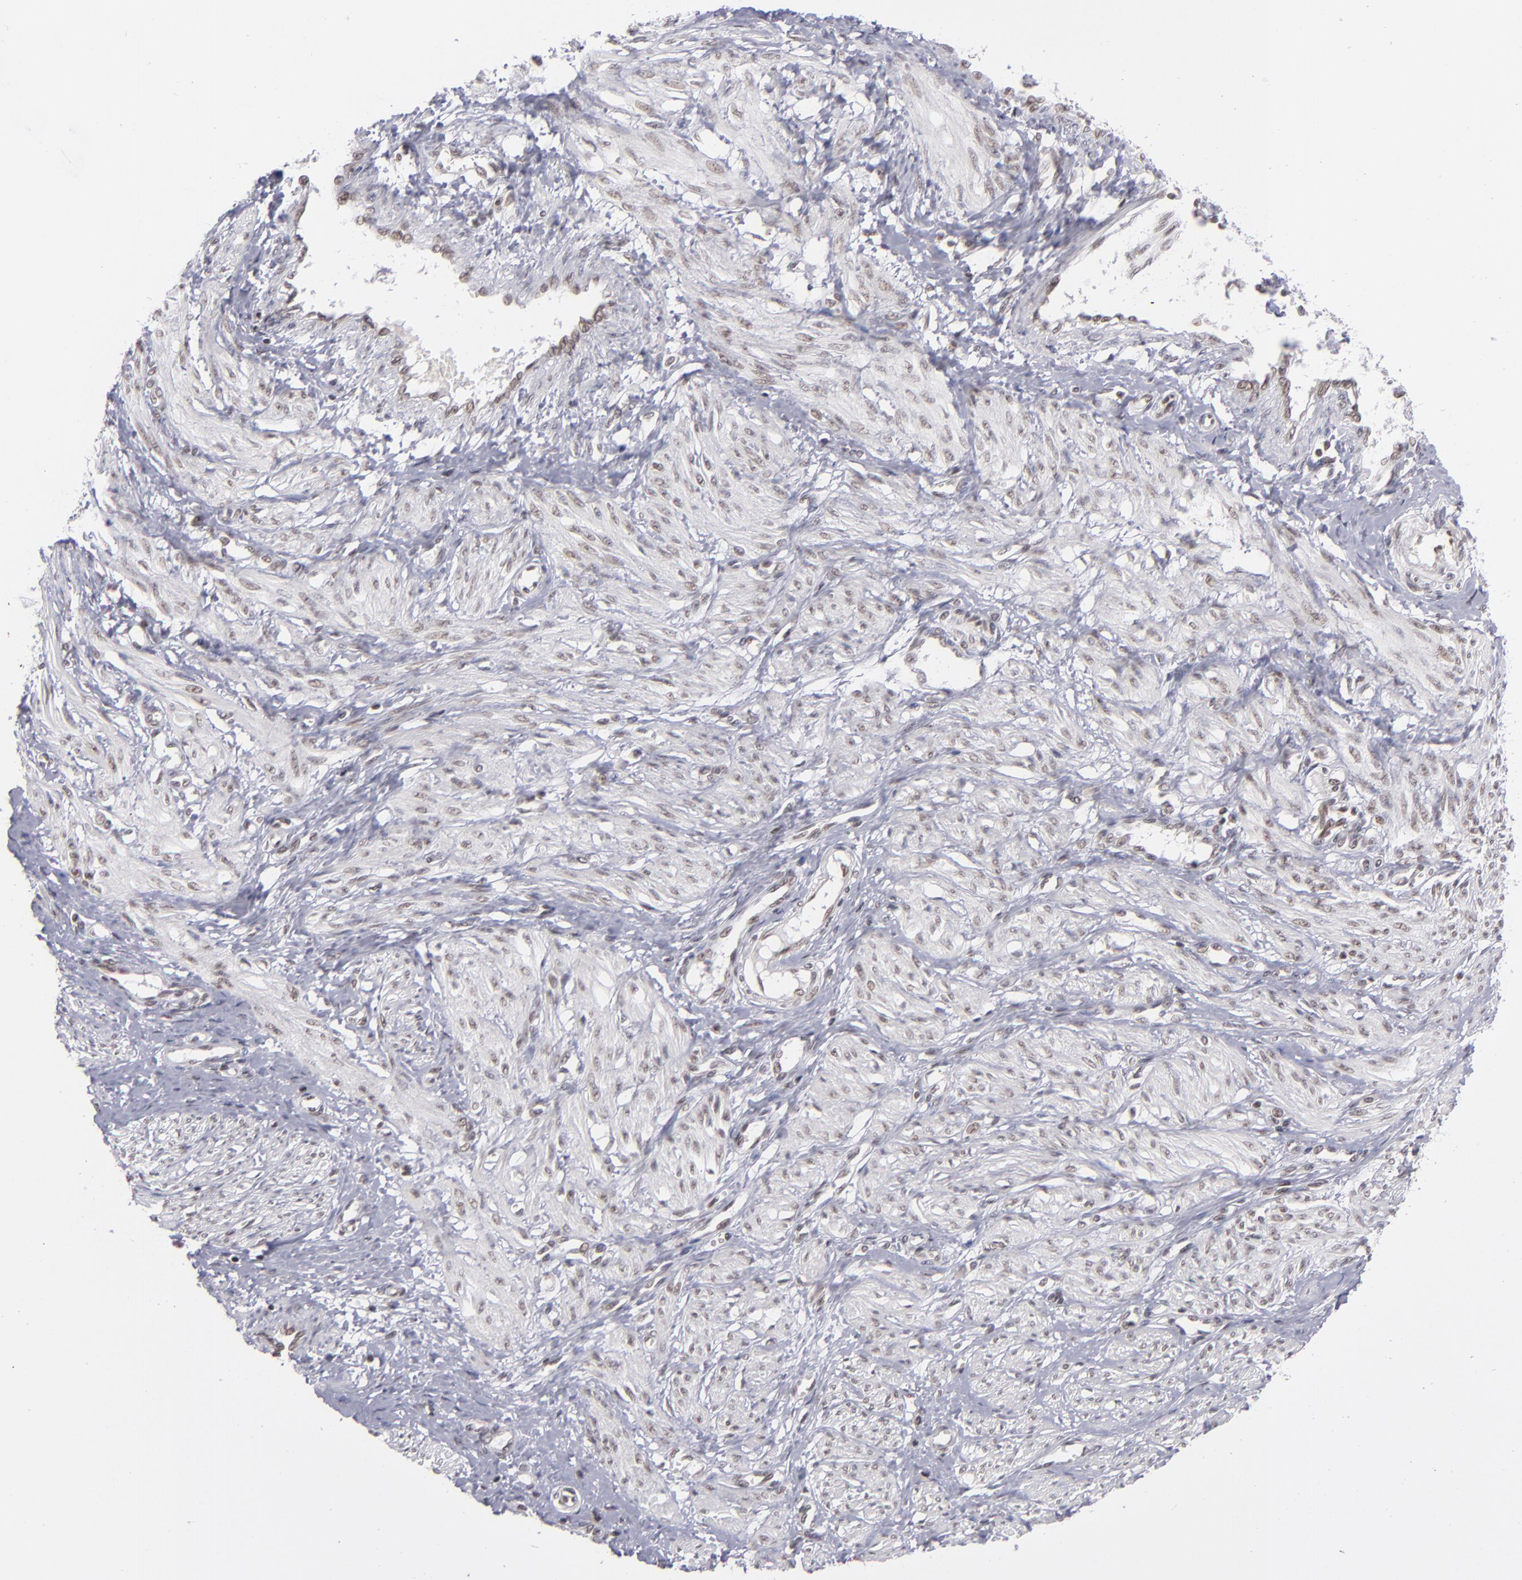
{"staining": {"intensity": "weak", "quantity": "<25%", "location": "nuclear"}, "tissue": "smooth muscle", "cell_type": "Smooth muscle cells", "image_type": "normal", "snomed": [{"axis": "morphology", "description": "Normal tissue, NOS"}, {"axis": "topography", "description": "Smooth muscle"}, {"axis": "topography", "description": "Uterus"}], "caption": "Immunohistochemistry micrograph of benign human smooth muscle stained for a protein (brown), which demonstrates no staining in smooth muscle cells. The staining was performed using DAB to visualize the protein expression in brown, while the nuclei were stained in blue with hematoxylin (Magnification: 20x).", "gene": "MLLT3", "patient": {"sex": "female", "age": 39}}